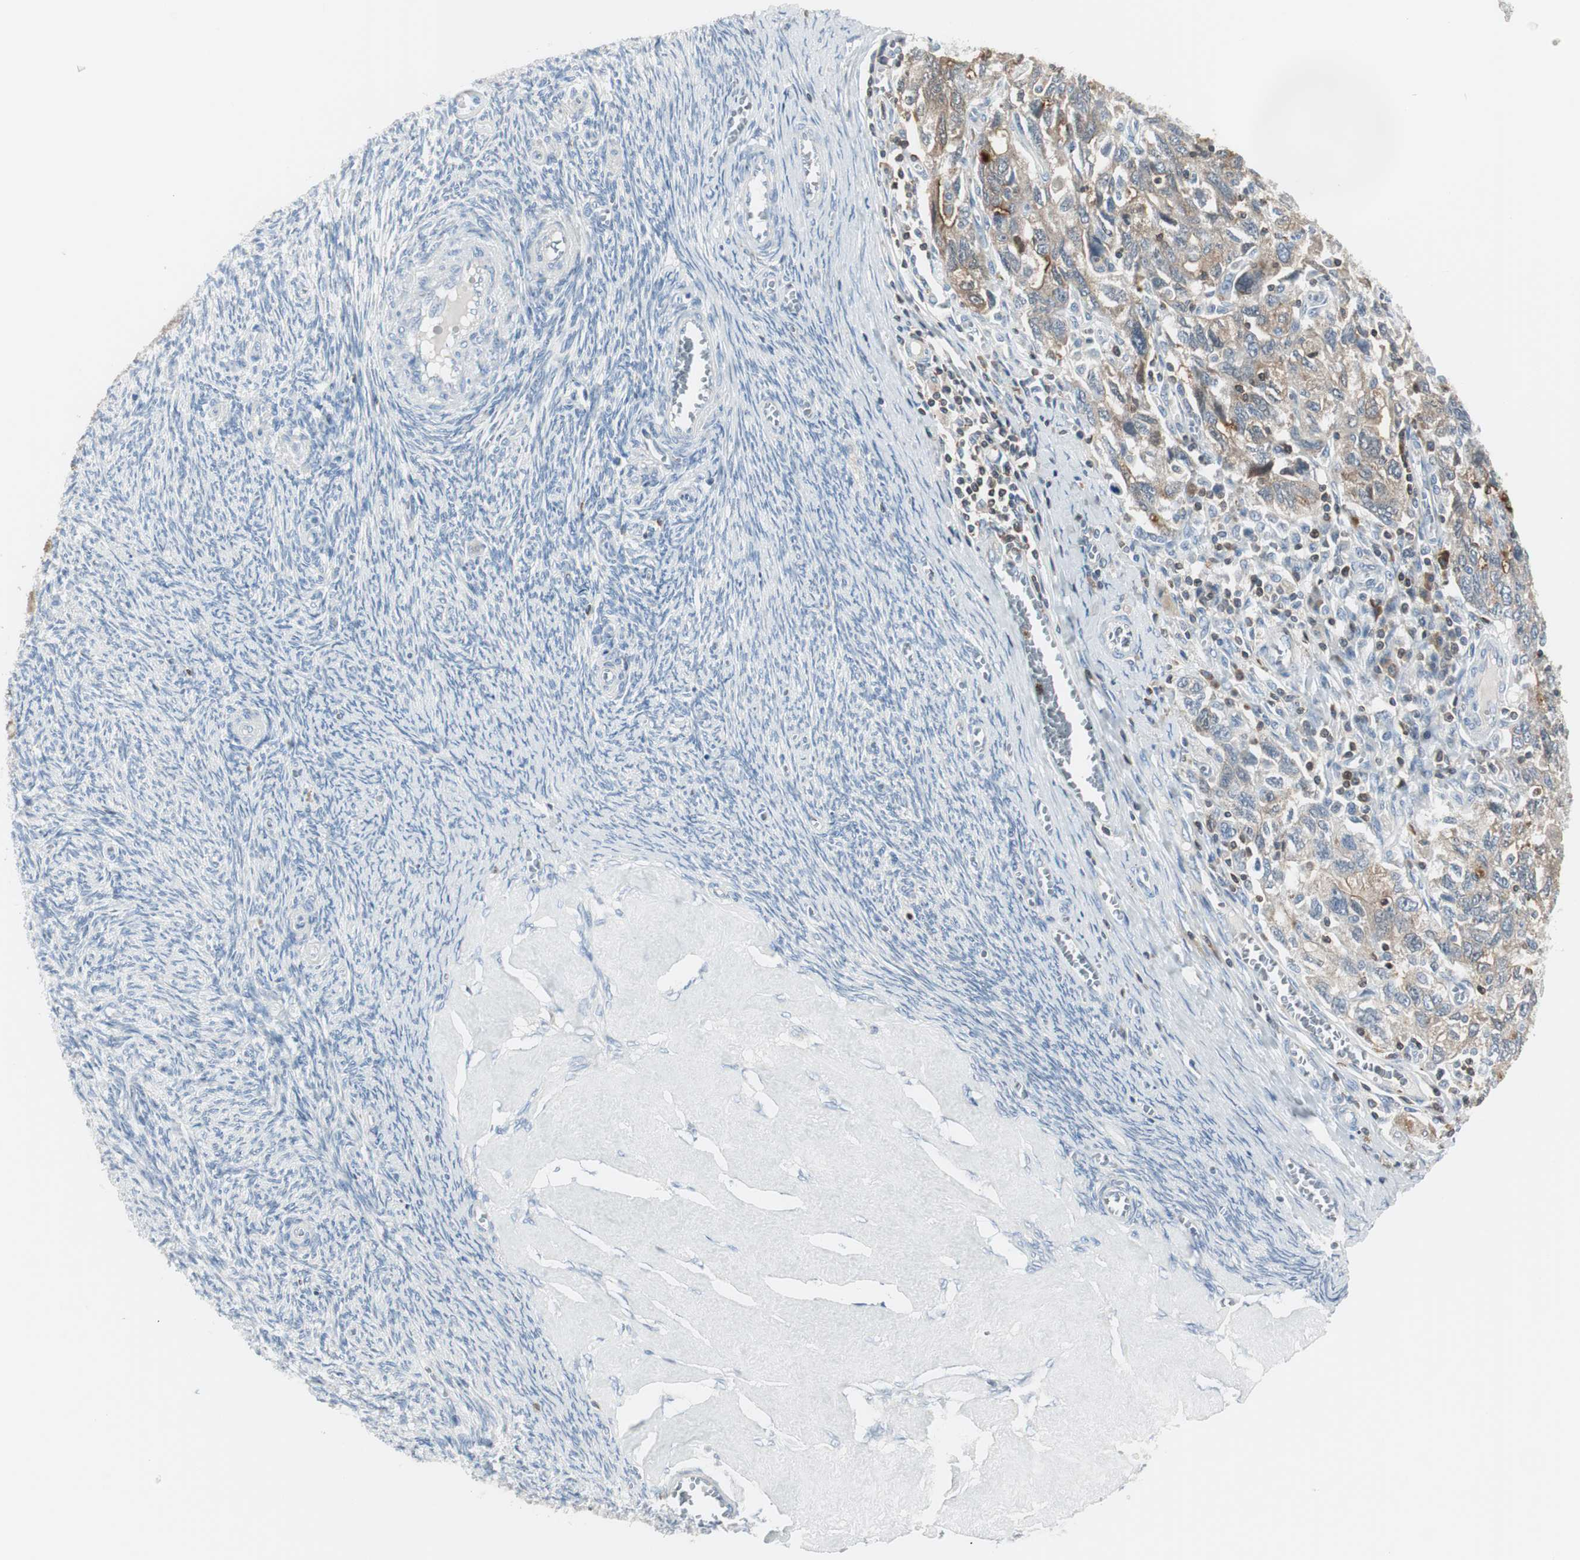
{"staining": {"intensity": "moderate", "quantity": ">75%", "location": "cytoplasmic/membranous"}, "tissue": "ovarian cancer", "cell_type": "Tumor cells", "image_type": "cancer", "snomed": [{"axis": "morphology", "description": "Carcinoma, NOS"}, {"axis": "morphology", "description": "Cystadenocarcinoma, serous, NOS"}, {"axis": "topography", "description": "Ovary"}], "caption": "Human ovarian serous cystadenocarcinoma stained with a protein marker demonstrates moderate staining in tumor cells.", "gene": "SLC9A3R1", "patient": {"sex": "female", "age": 69}}